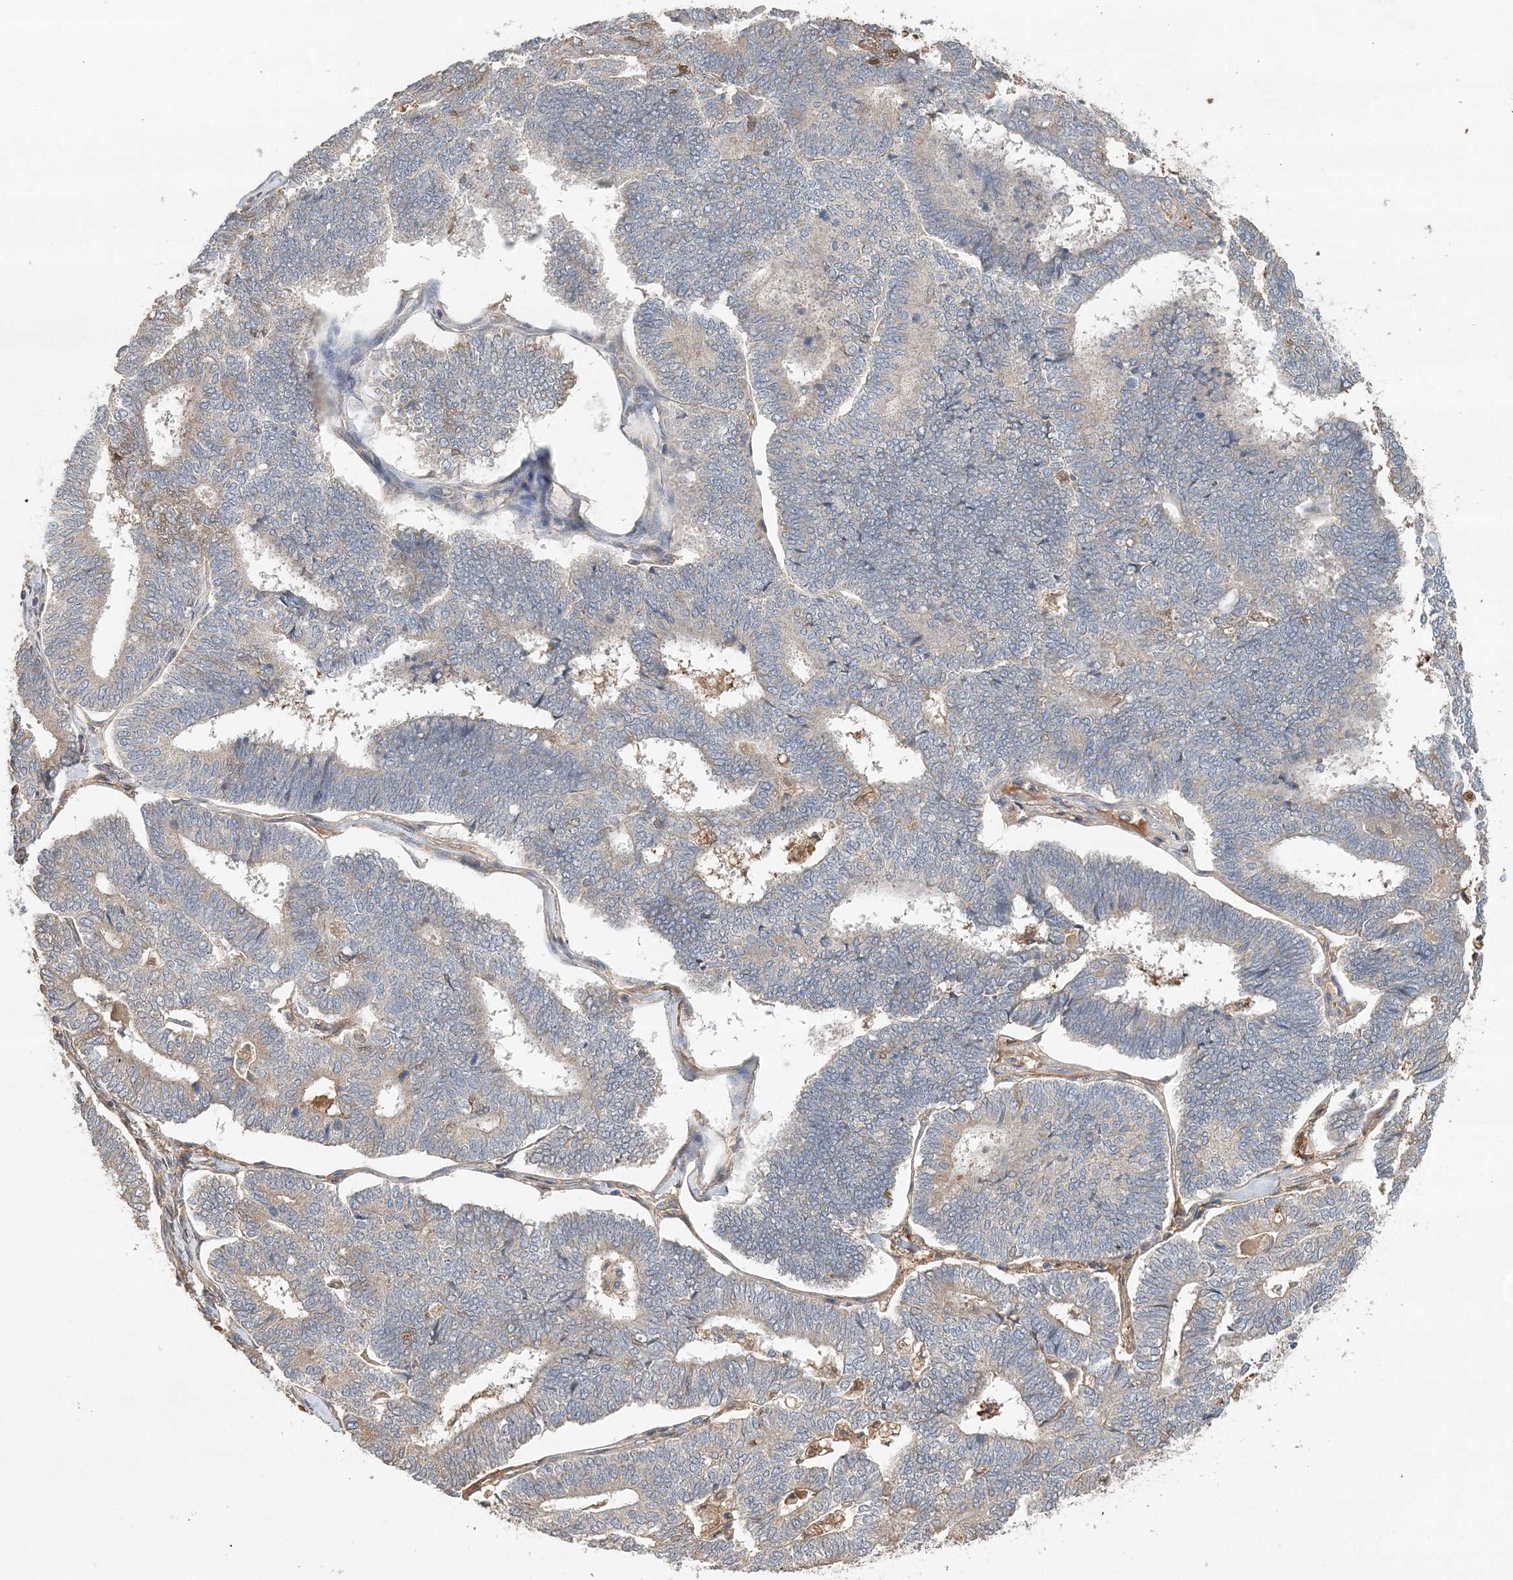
{"staining": {"intensity": "negative", "quantity": "none", "location": "none"}, "tissue": "endometrial cancer", "cell_type": "Tumor cells", "image_type": "cancer", "snomed": [{"axis": "morphology", "description": "Adenocarcinoma, NOS"}, {"axis": "topography", "description": "Endometrium"}], "caption": "Tumor cells are negative for protein expression in human endometrial adenocarcinoma. Brightfield microscopy of immunohistochemistry (IHC) stained with DAB (3,3'-diaminobenzidine) (brown) and hematoxylin (blue), captured at high magnification.", "gene": "SYCP3", "patient": {"sex": "female", "age": 70}}